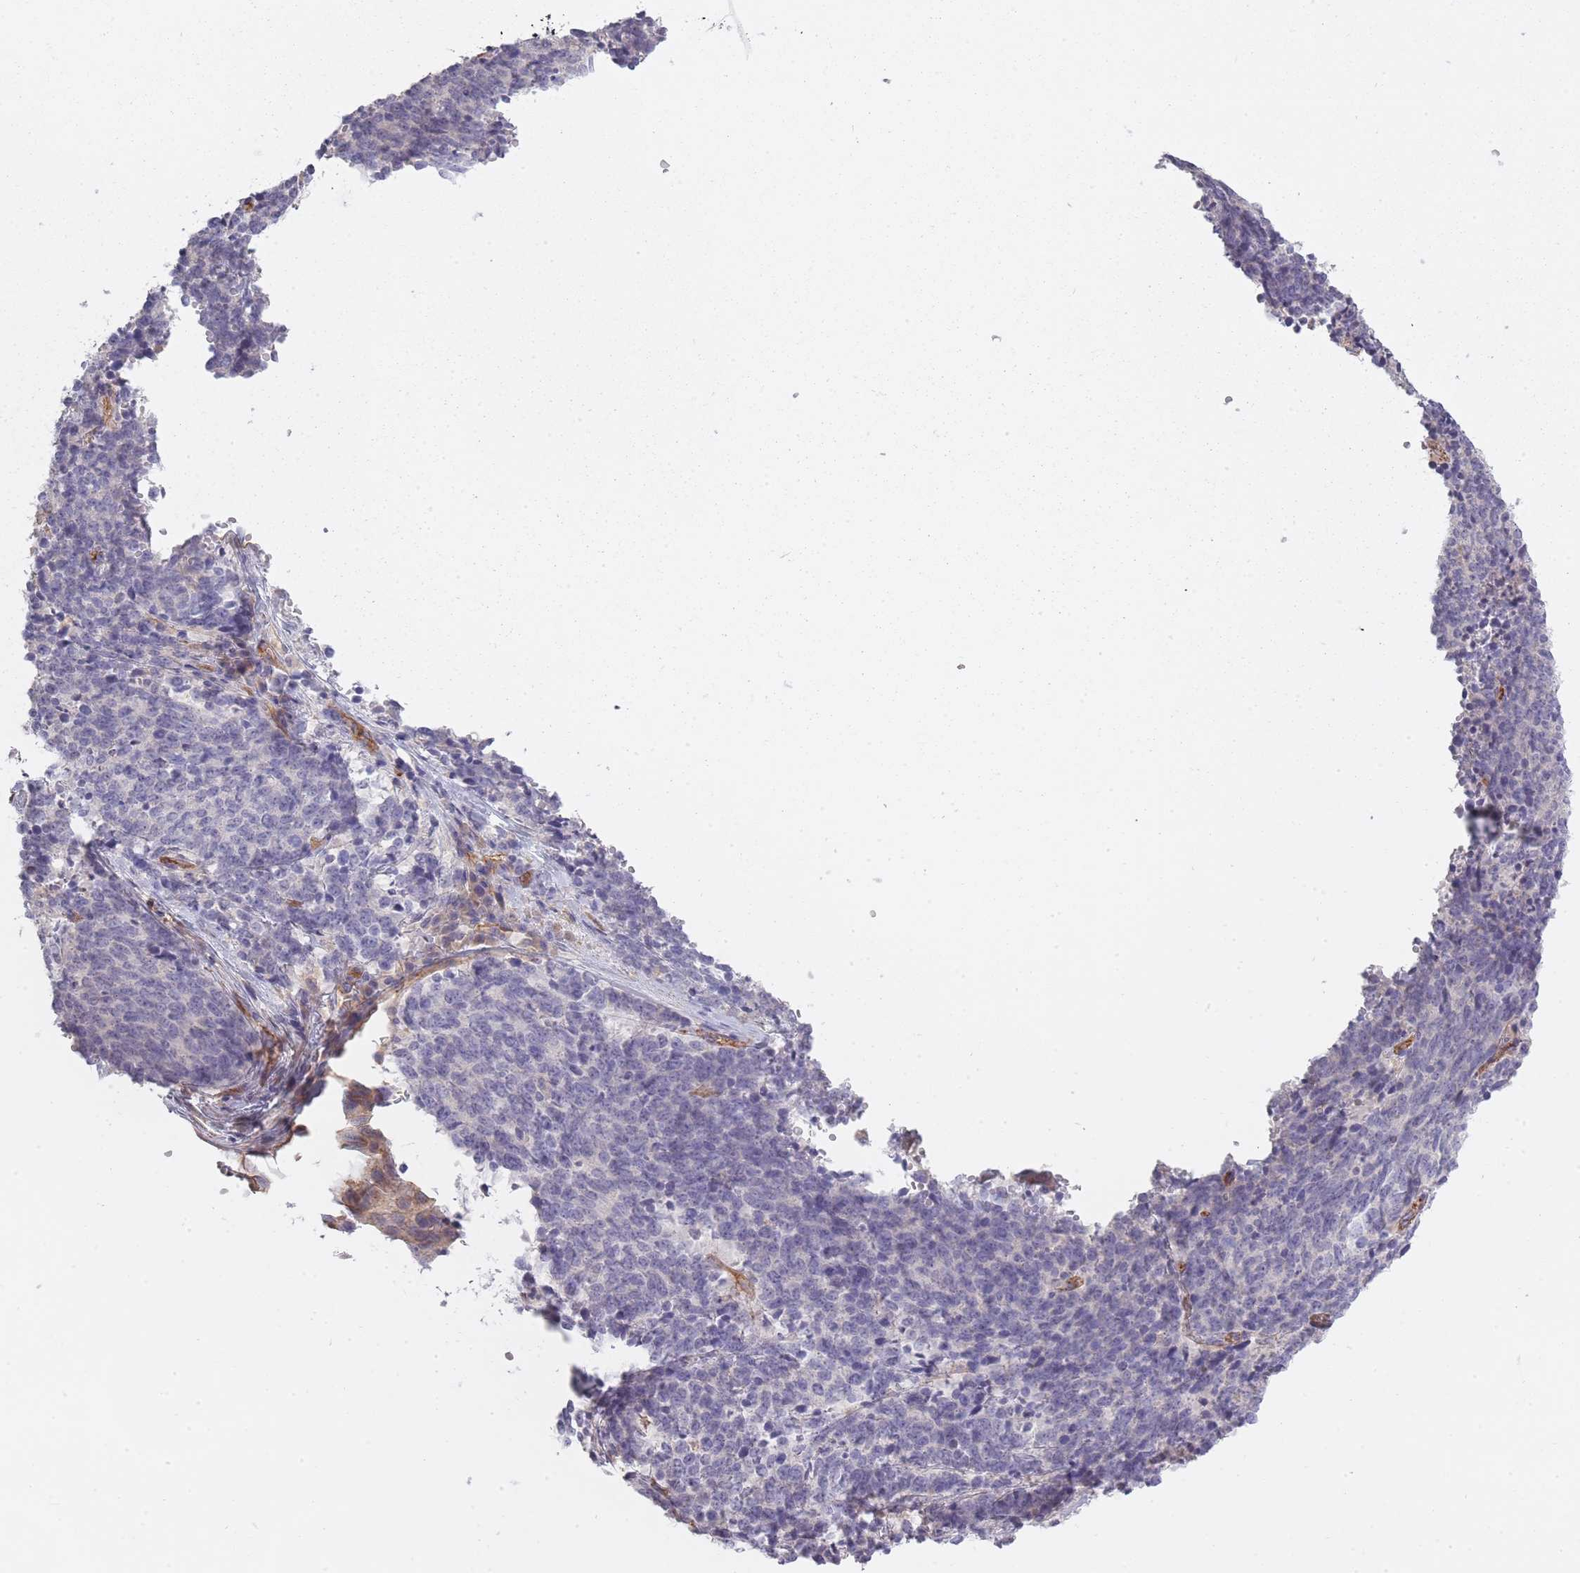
{"staining": {"intensity": "negative", "quantity": "none", "location": "none"}, "tissue": "cervical cancer", "cell_type": "Tumor cells", "image_type": "cancer", "snomed": [{"axis": "morphology", "description": "Squamous cell carcinoma, NOS"}, {"axis": "topography", "description": "Cervix"}], "caption": "The image shows no staining of tumor cells in cervical cancer (squamous cell carcinoma).", "gene": "SLC8A2", "patient": {"sex": "female", "age": 29}}